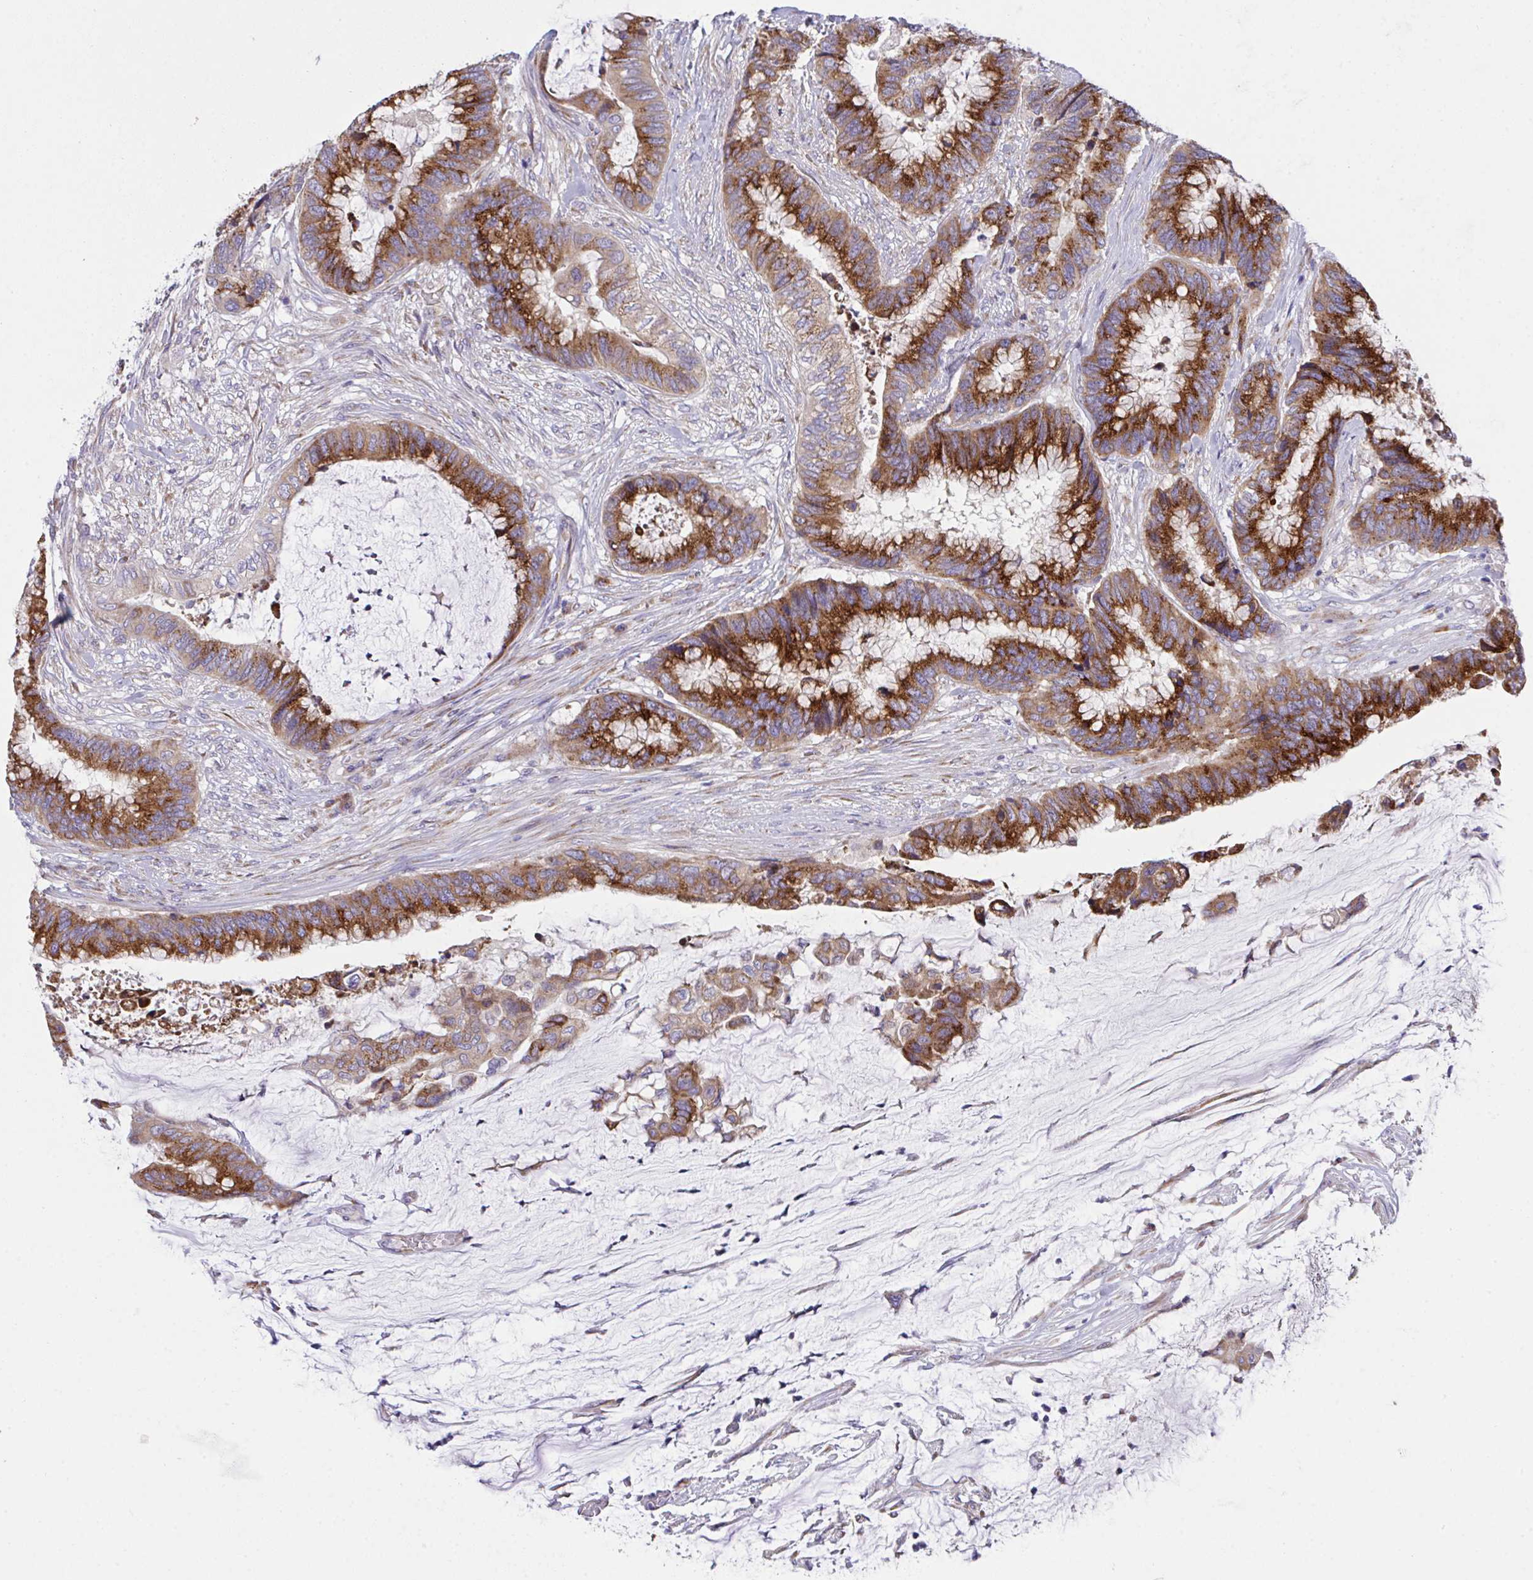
{"staining": {"intensity": "strong", "quantity": ">75%", "location": "cytoplasmic/membranous"}, "tissue": "colorectal cancer", "cell_type": "Tumor cells", "image_type": "cancer", "snomed": [{"axis": "morphology", "description": "Adenocarcinoma, NOS"}, {"axis": "topography", "description": "Rectum"}], "caption": "IHC image of neoplastic tissue: colorectal adenocarcinoma stained using IHC exhibits high levels of strong protein expression localized specifically in the cytoplasmic/membranous of tumor cells, appearing as a cytoplasmic/membranous brown color.", "gene": "MIA3", "patient": {"sex": "female", "age": 59}}